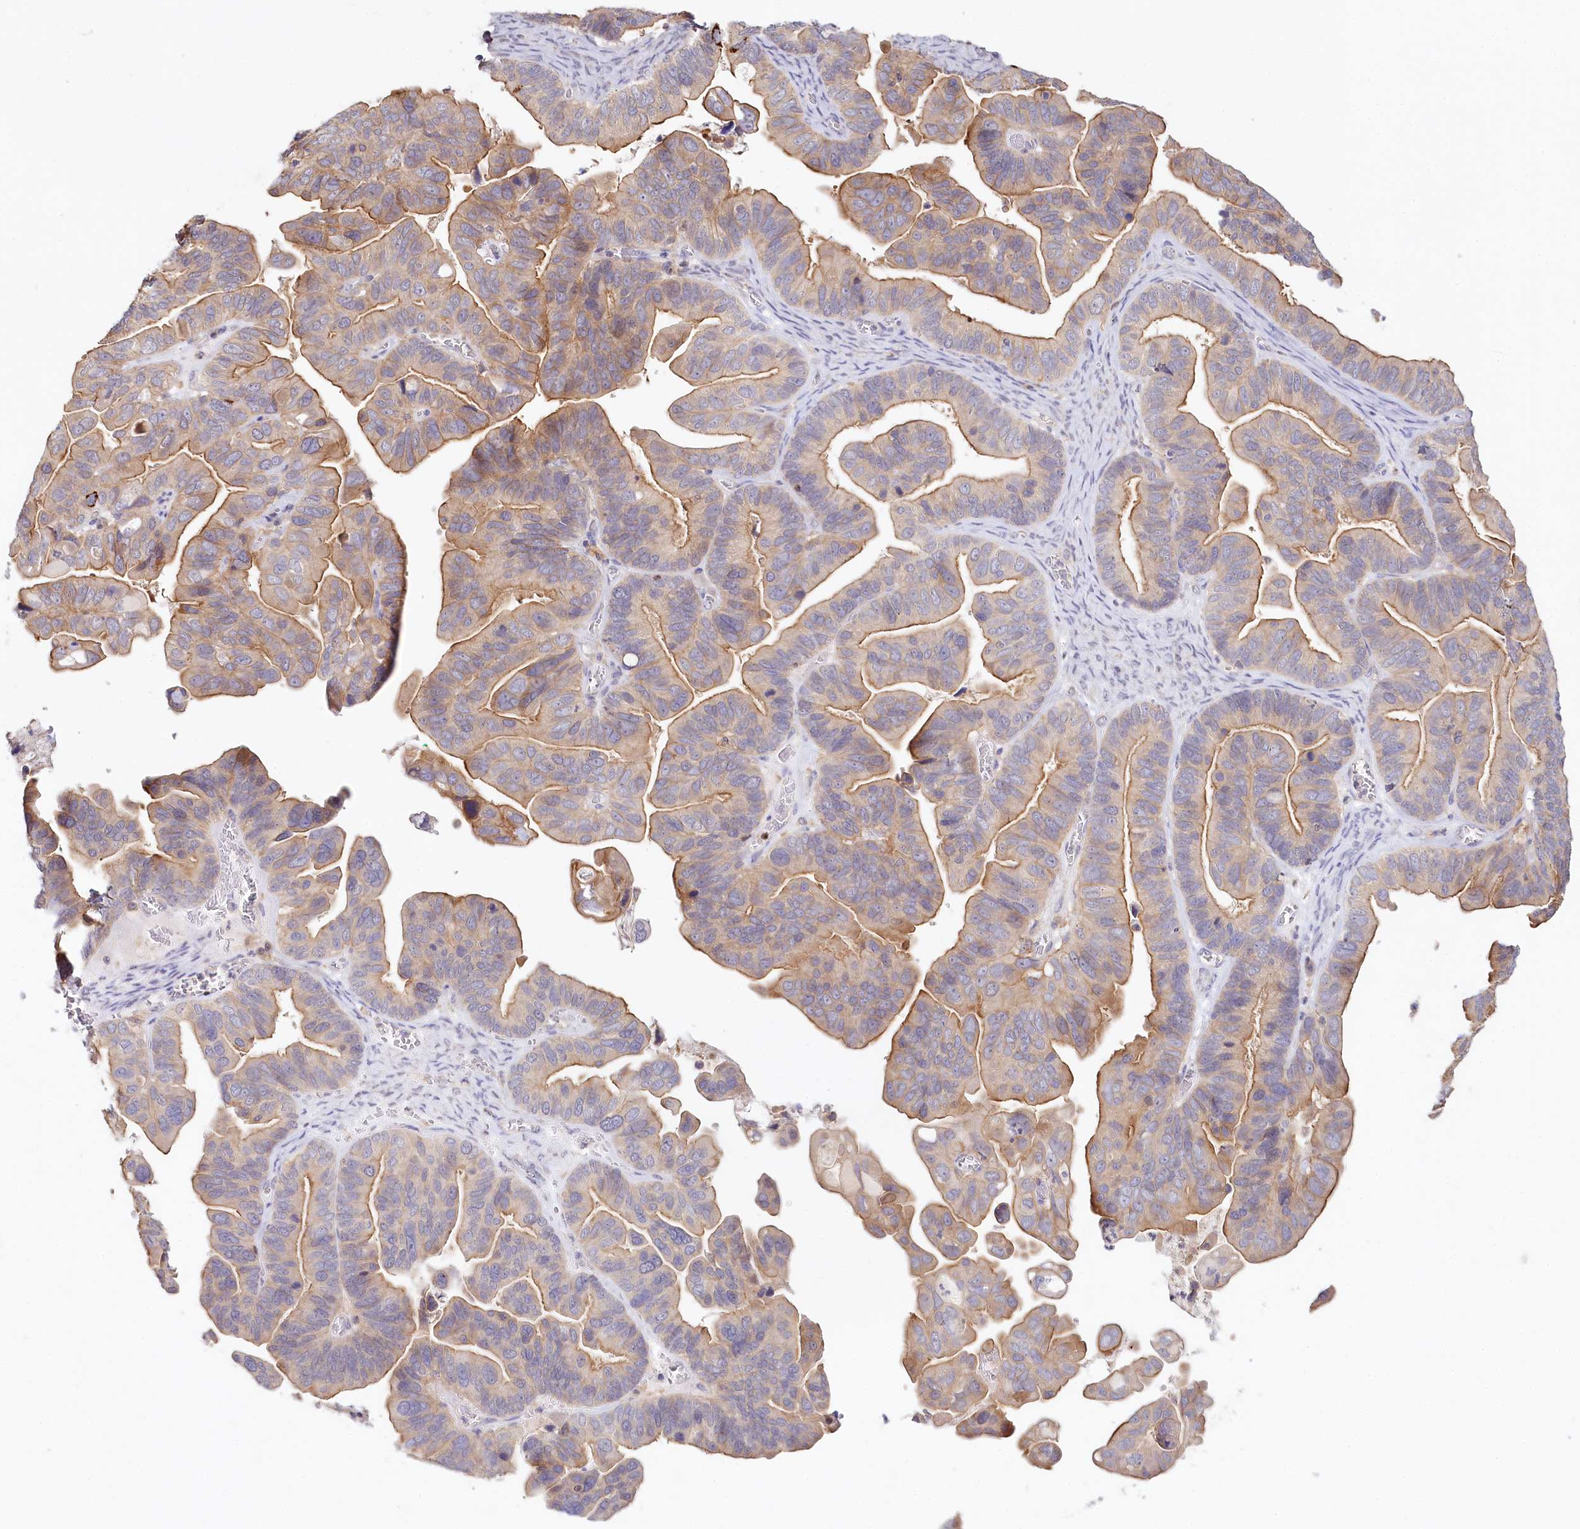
{"staining": {"intensity": "moderate", "quantity": "25%-75%", "location": "cytoplasmic/membranous"}, "tissue": "ovarian cancer", "cell_type": "Tumor cells", "image_type": "cancer", "snomed": [{"axis": "morphology", "description": "Cystadenocarcinoma, serous, NOS"}, {"axis": "topography", "description": "Ovary"}], "caption": "This is a histology image of immunohistochemistry staining of ovarian cancer, which shows moderate staining in the cytoplasmic/membranous of tumor cells.", "gene": "DAPK1", "patient": {"sex": "female", "age": 56}}